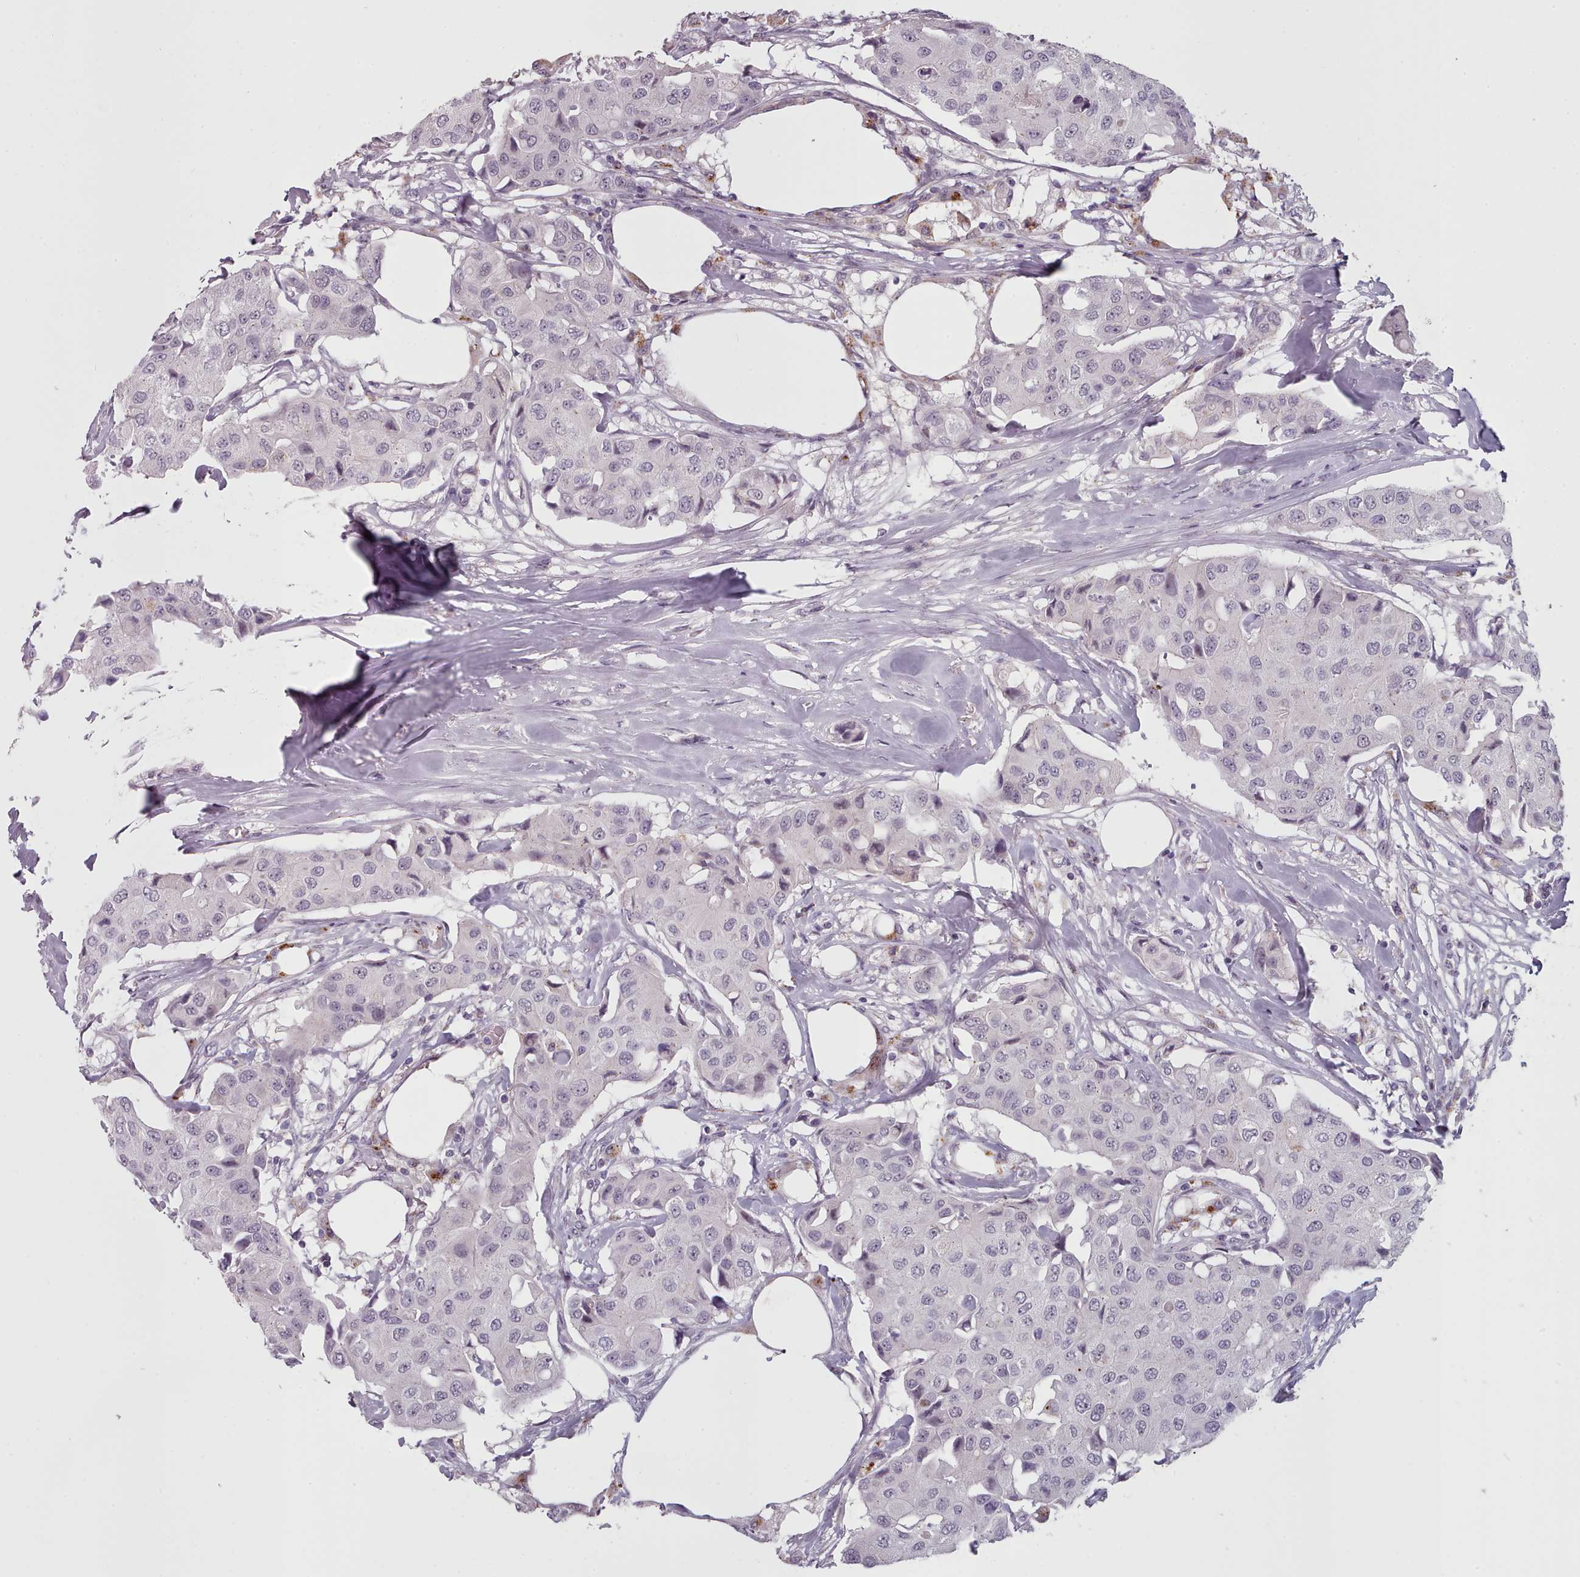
{"staining": {"intensity": "negative", "quantity": "none", "location": "none"}, "tissue": "breast cancer", "cell_type": "Tumor cells", "image_type": "cancer", "snomed": [{"axis": "morphology", "description": "Duct carcinoma"}, {"axis": "topography", "description": "Breast"}], "caption": "A micrograph of human breast cancer (intraductal carcinoma) is negative for staining in tumor cells. (Brightfield microscopy of DAB (3,3'-diaminobenzidine) immunohistochemistry (IHC) at high magnification).", "gene": "PBX4", "patient": {"sex": "female", "age": 80}}